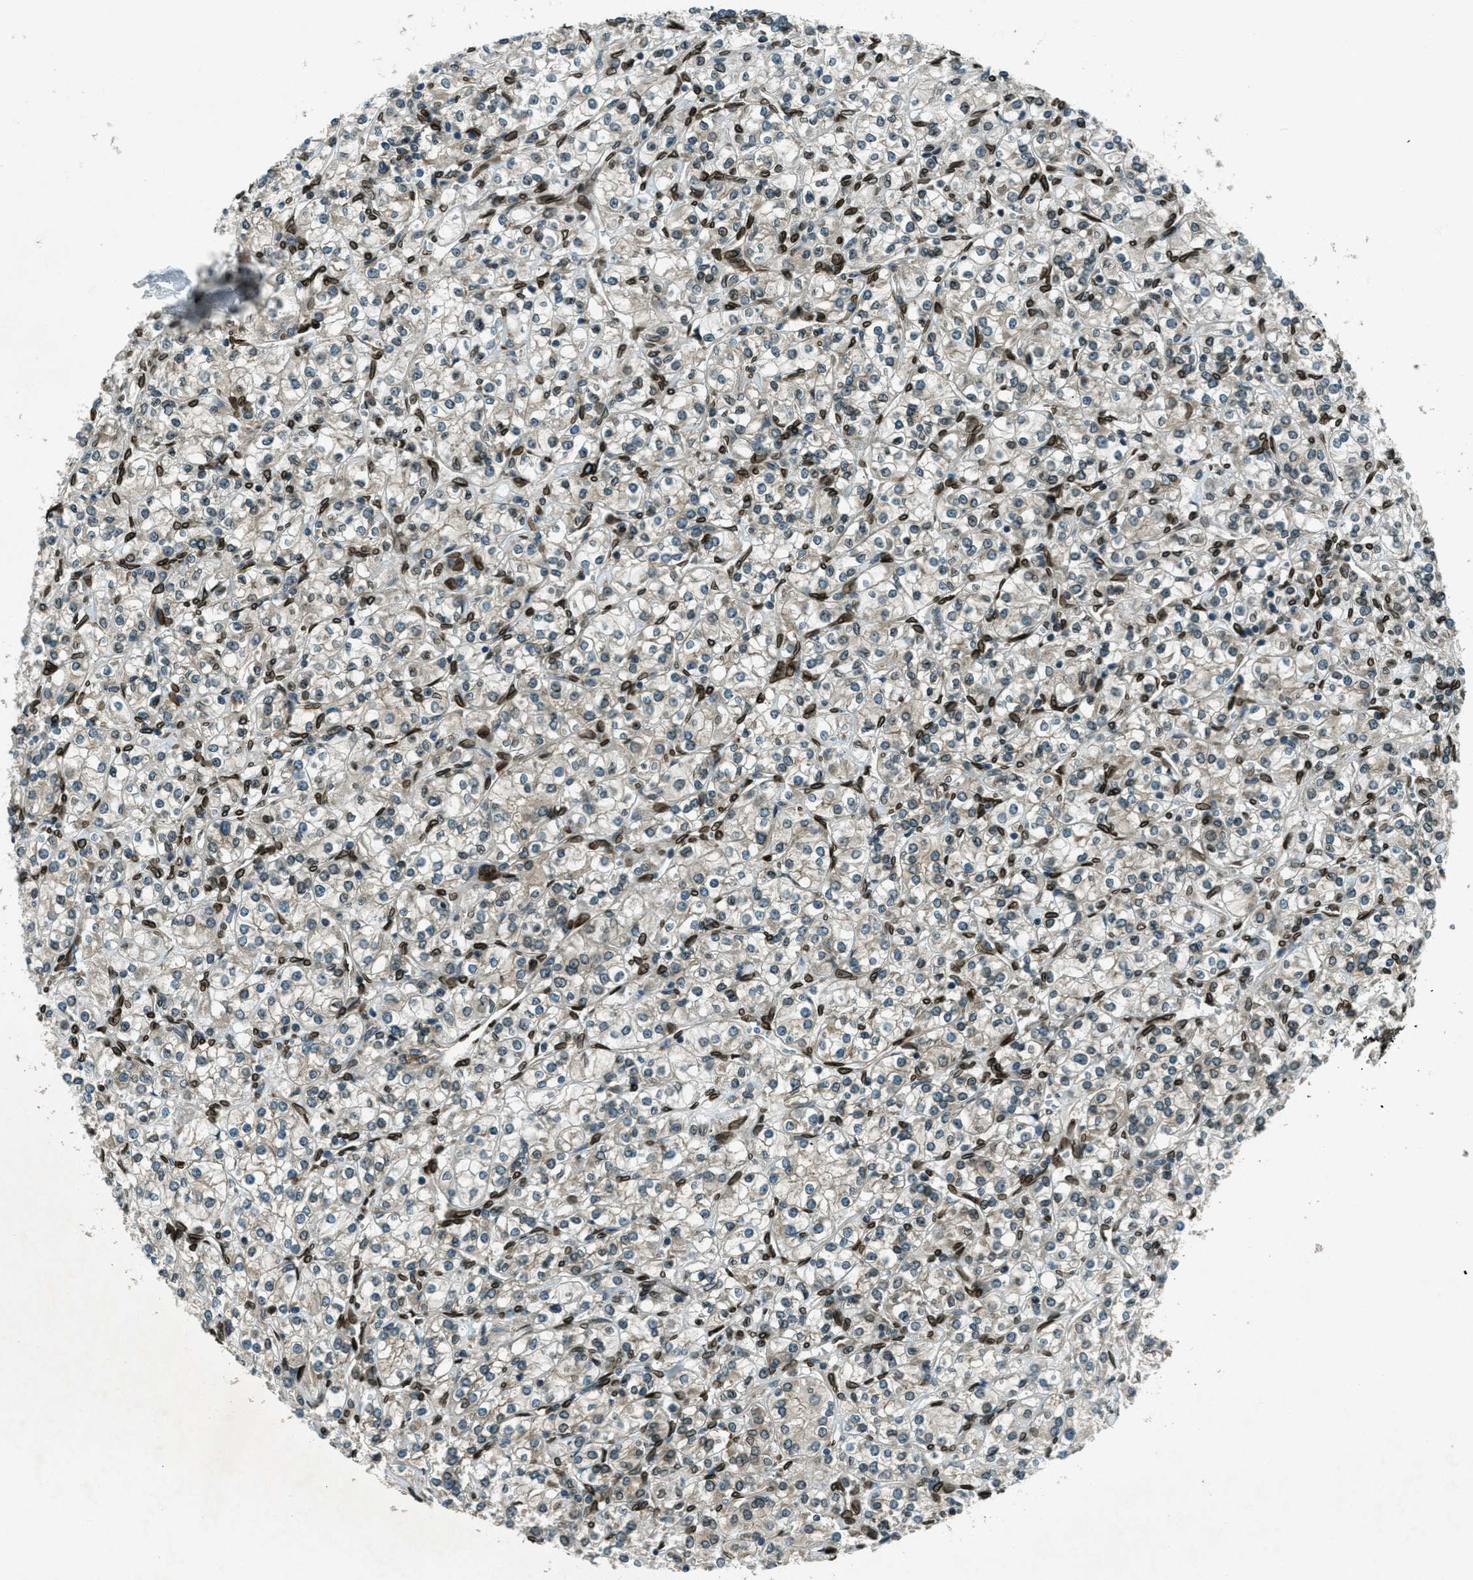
{"staining": {"intensity": "moderate", "quantity": "<25%", "location": "cytoplasmic/membranous,nuclear"}, "tissue": "renal cancer", "cell_type": "Tumor cells", "image_type": "cancer", "snomed": [{"axis": "morphology", "description": "Adenocarcinoma, NOS"}, {"axis": "topography", "description": "Kidney"}], "caption": "Renal cancer (adenocarcinoma) stained with a protein marker exhibits moderate staining in tumor cells.", "gene": "LEMD2", "patient": {"sex": "male", "age": 77}}